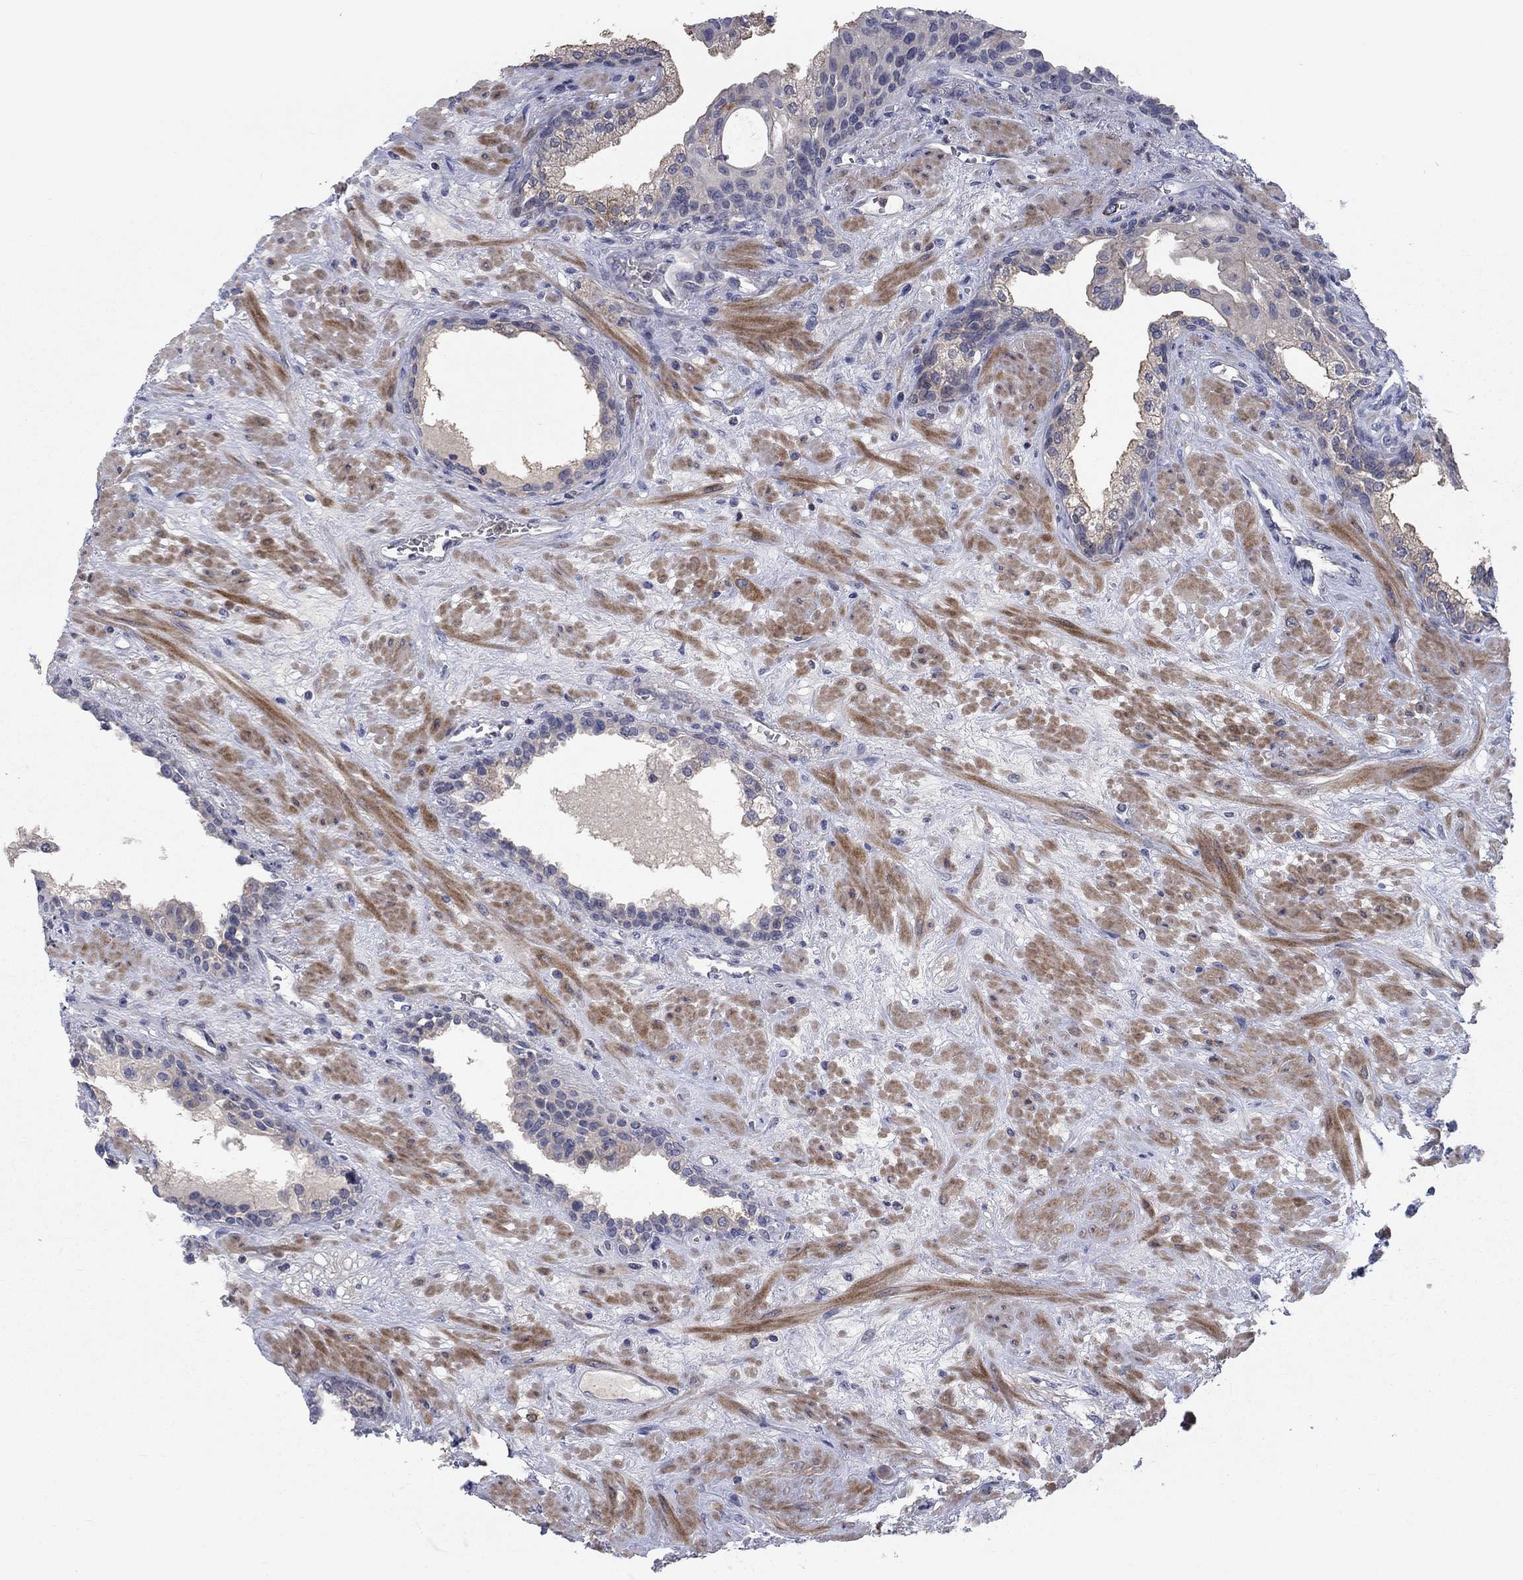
{"staining": {"intensity": "negative", "quantity": "none", "location": "none"}, "tissue": "prostate", "cell_type": "Glandular cells", "image_type": "normal", "snomed": [{"axis": "morphology", "description": "Normal tissue, NOS"}, {"axis": "topography", "description": "Prostate"}], "caption": "This is an immunohistochemistry image of unremarkable prostate. There is no staining in glandular cells.", "gene": "KIF15", "patient": {"sex": "male", "age": 63}}